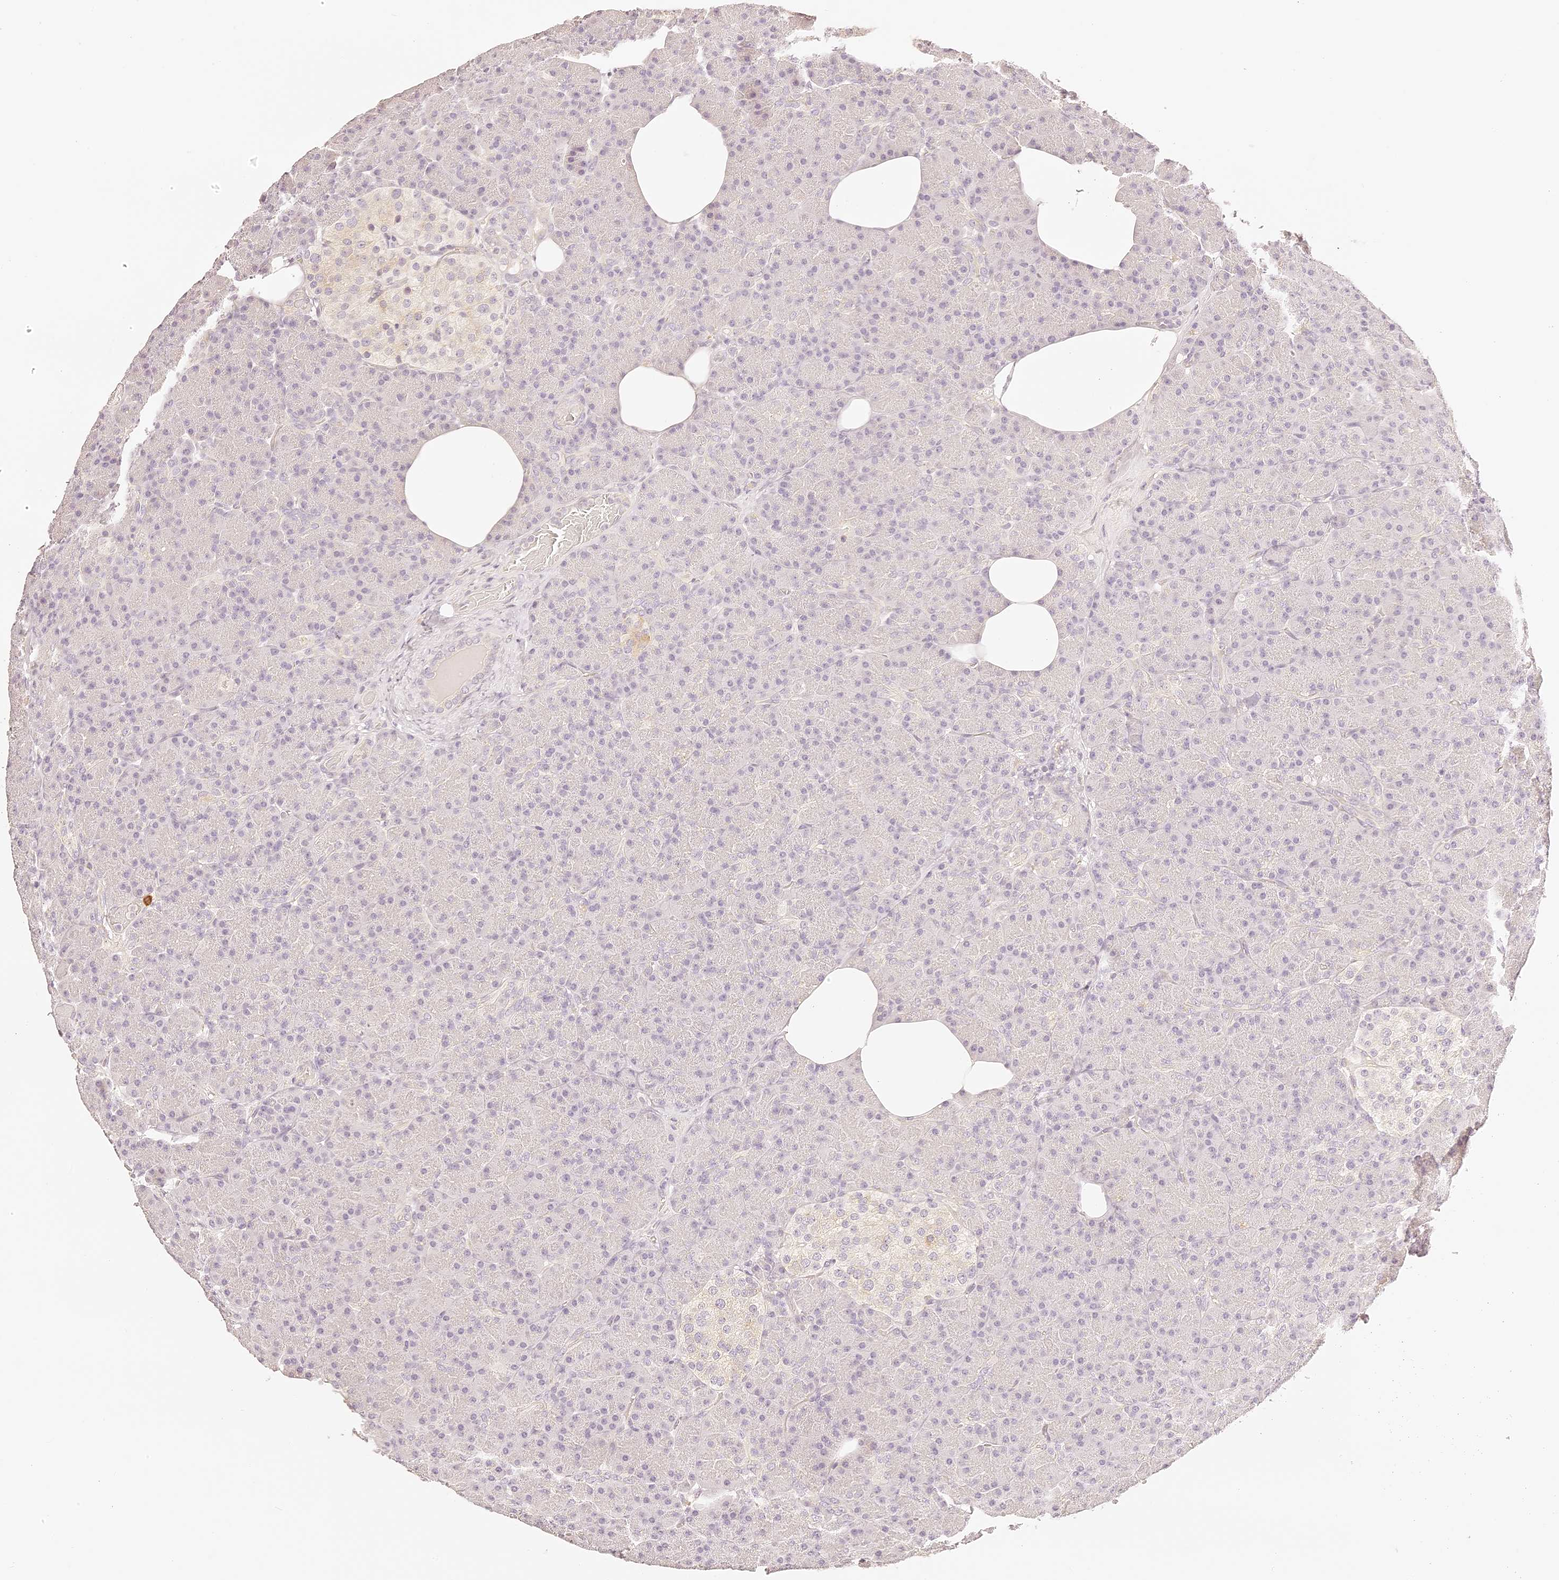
{"staining": {"intensity": "negative", "quantity": "none", "location": "none"}, "tissue": "pancreas", "cell_type": "Exocrine glandular cells", "image_type": "normal", "snomed": [{"axis": "morphology", "description": "Normal tissue, NOS"}, {"axis": "topography", "description": "Pancreas"}], "caption": "Micrograph shows no protein staining in exocrine glandular cells of benign pancreas. (DAB (3,3'-diaminobenzidine) immunohistochemistry (IHC) with hematoxylin counter stain).", "gene": "TRIM45", "patient": {"sex": "female", "age": 43}}